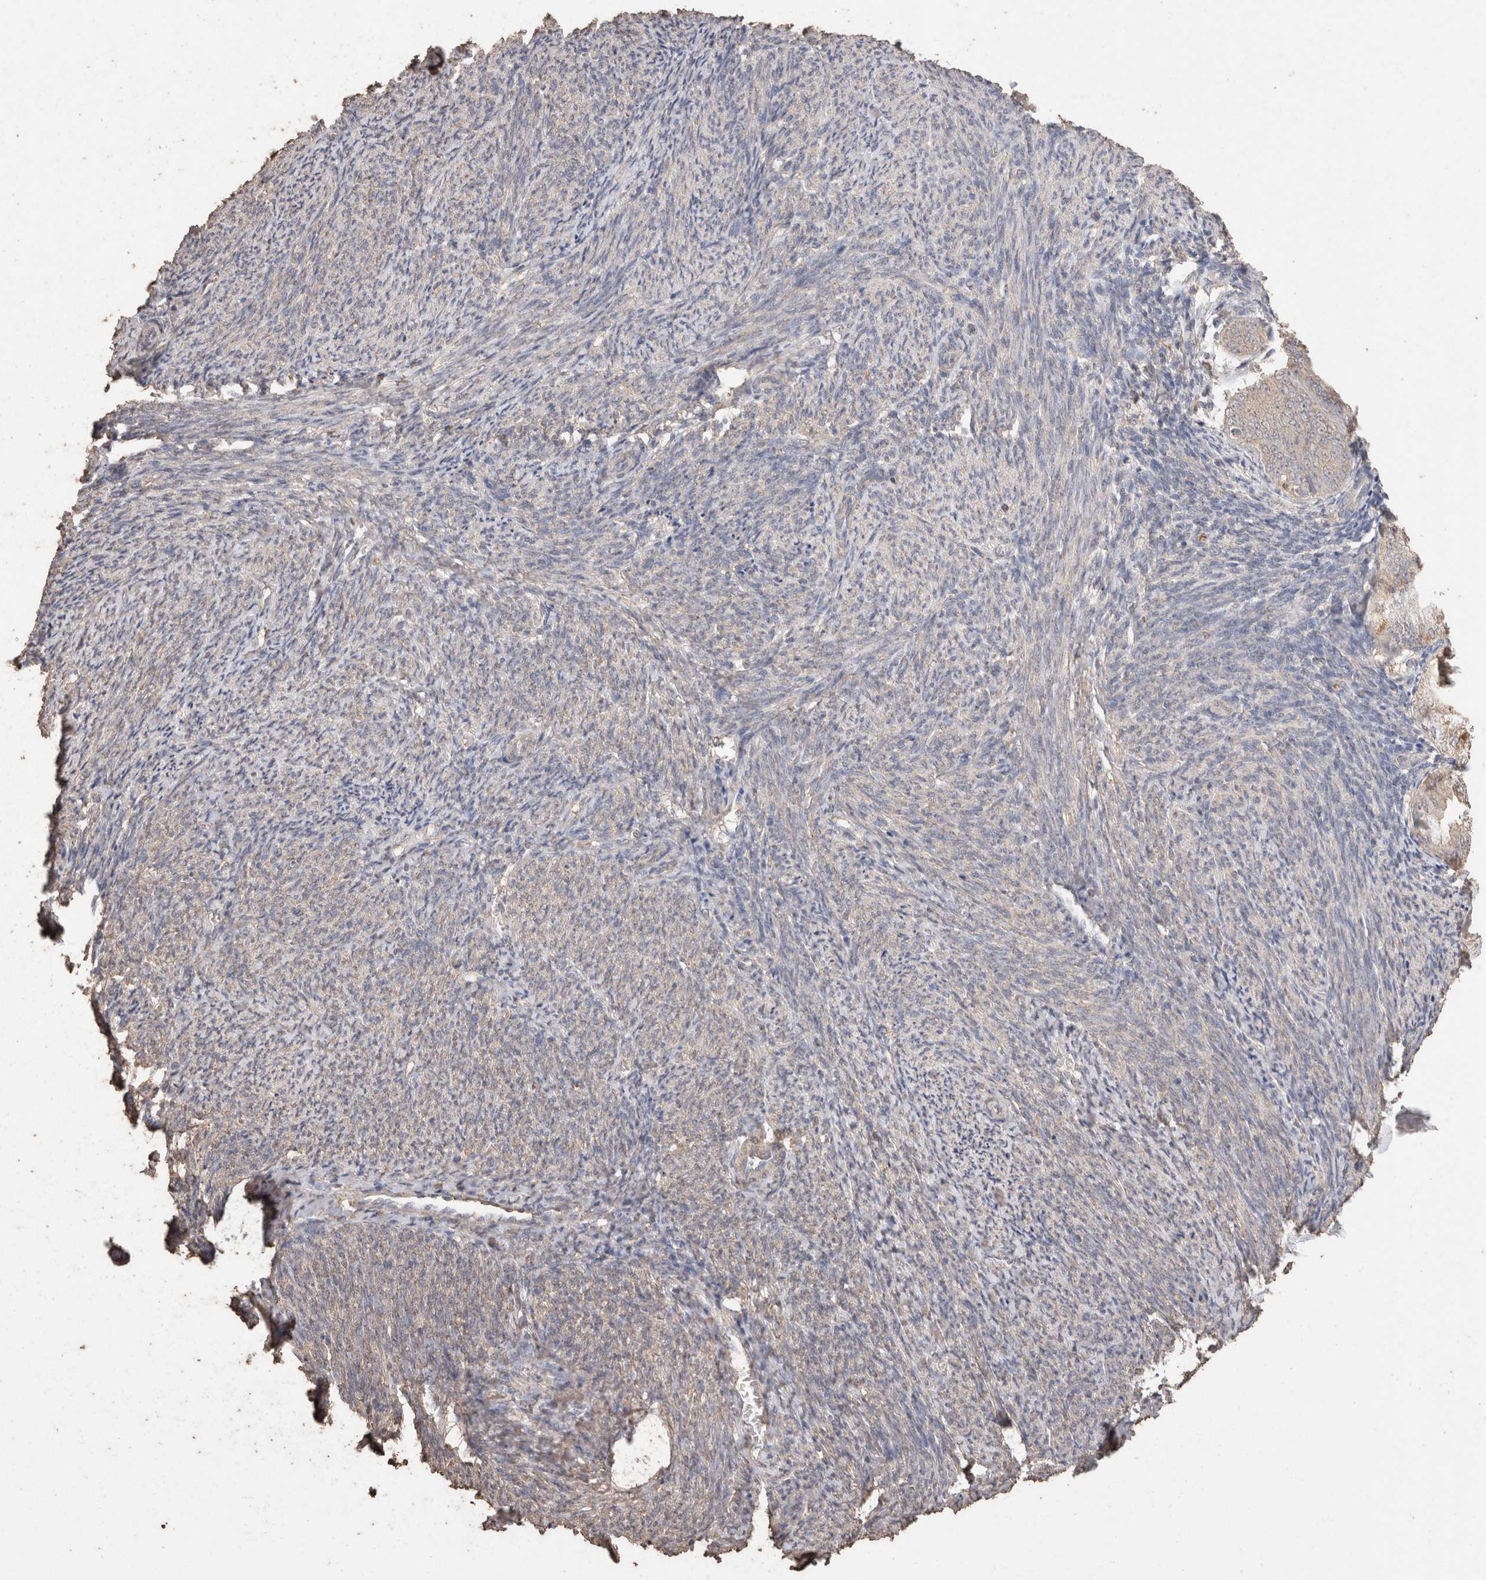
{"staining": {"intensity": "negative", "quantity": "none", "location": "none"}, "tissue": "endometrial cancer", "cell_type": "Tumor cells", "image_type": "cancer", "snomed": [{"axis": "morphology", "description": "Adenocarcinoma, NOS"}, {"axis": "topography", "description": "Endometrium"}], "caption": "Adenocarcinoma (endometrial) was stained to show a protein in brown. There is no significant staining in tumor cells.", "gene": "CX3CL1", "patient": {"sex": "female", "age": 63}}